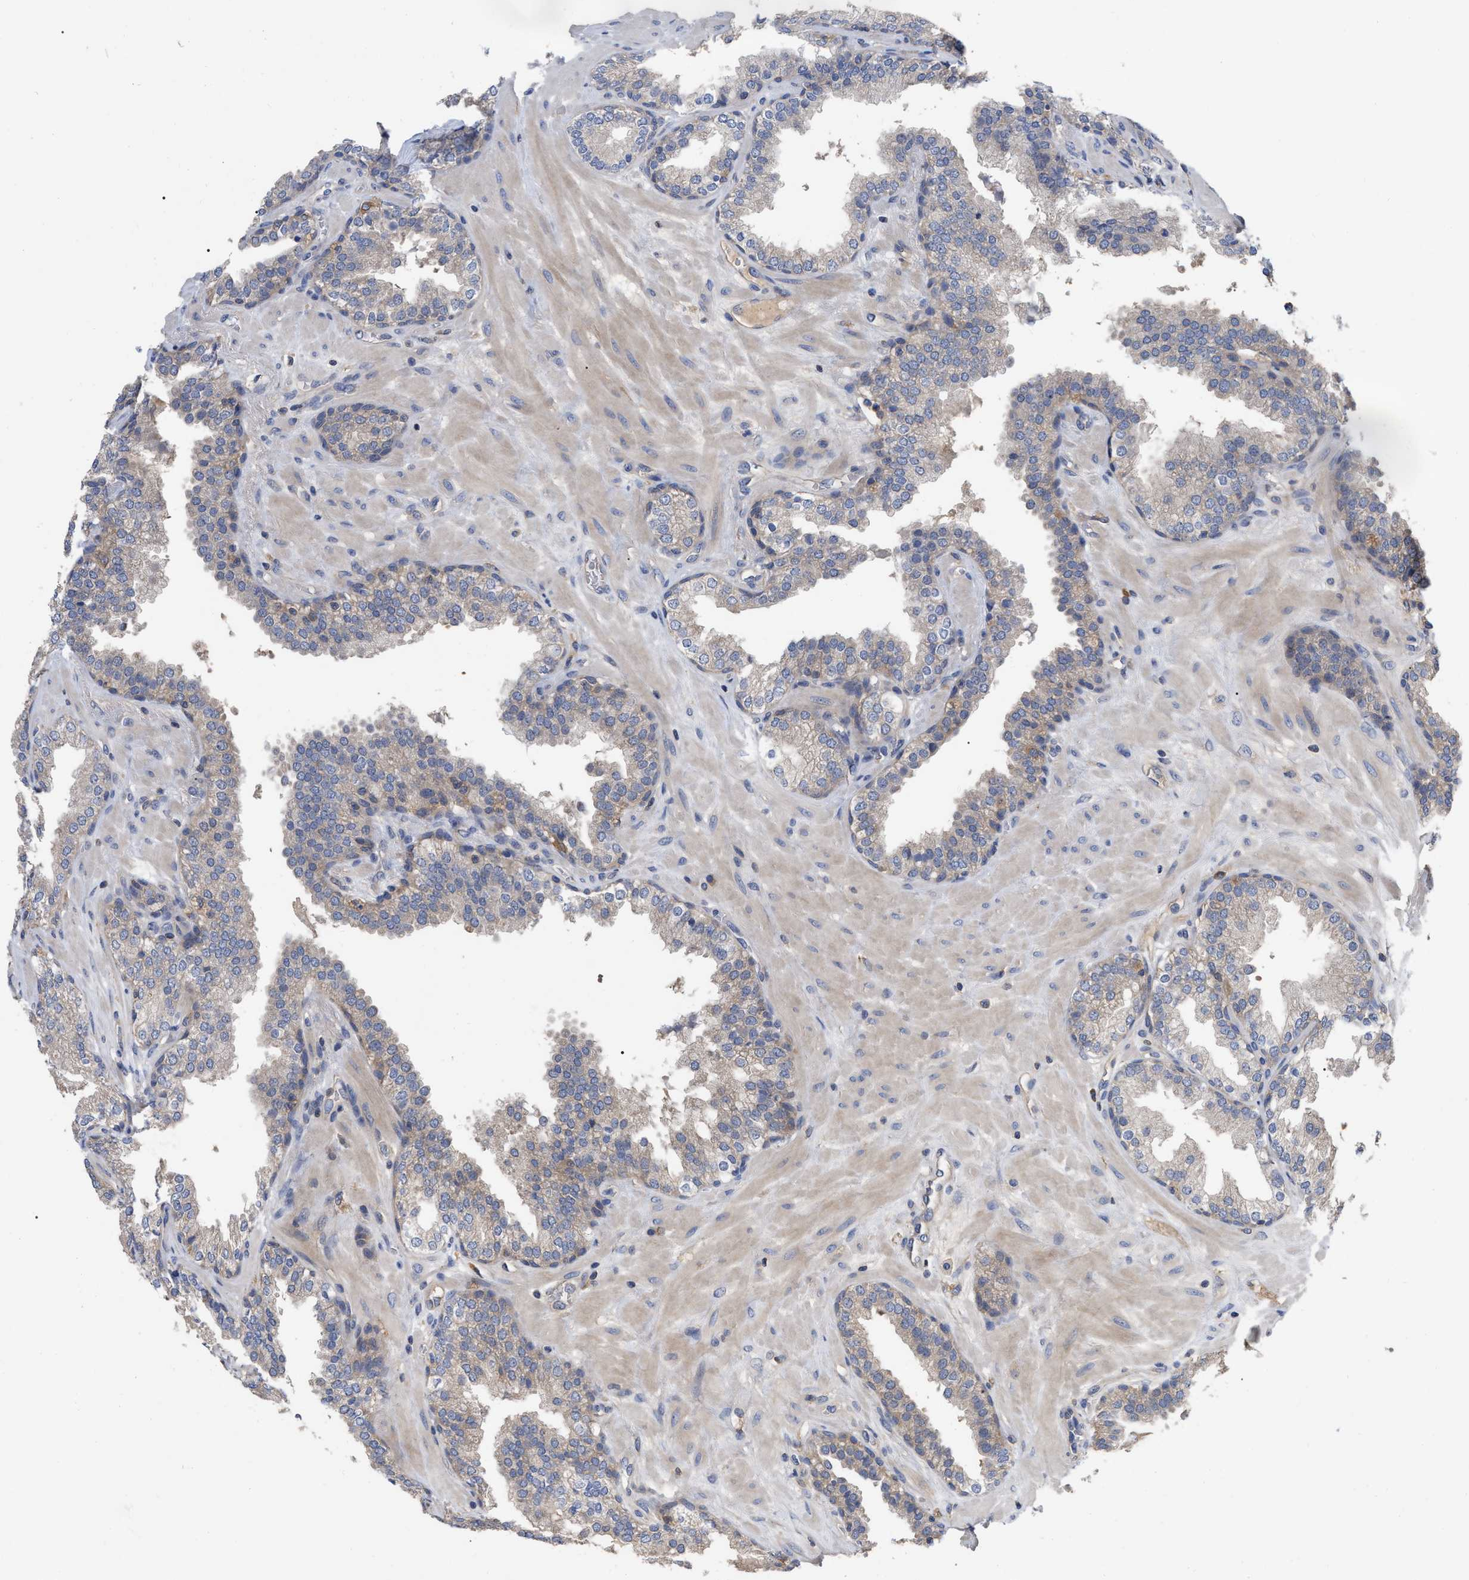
{"staining": {"intensity": "weak", "quantity": "<25%", "location": "cytoplasmic/membranous"}, "tissue": "prostate", "cell_type": "Glandular cells", "image_type": "normal", "snomed": [{"axis": "morphology", "description": "Normal tissue, NOS"}, {"axis": "topography", "description": "Prostate"}], "caption": "Glandular cells are negative for brown protein staining in normal prostate. The staining is performed using DAB (3,3'-diaminobenzidine) brown chromogen with nuclei counter-stained in using hematoxylin.", "gene": "RAP1GDS1", "patient": {"sex": "male", "age": 51}}